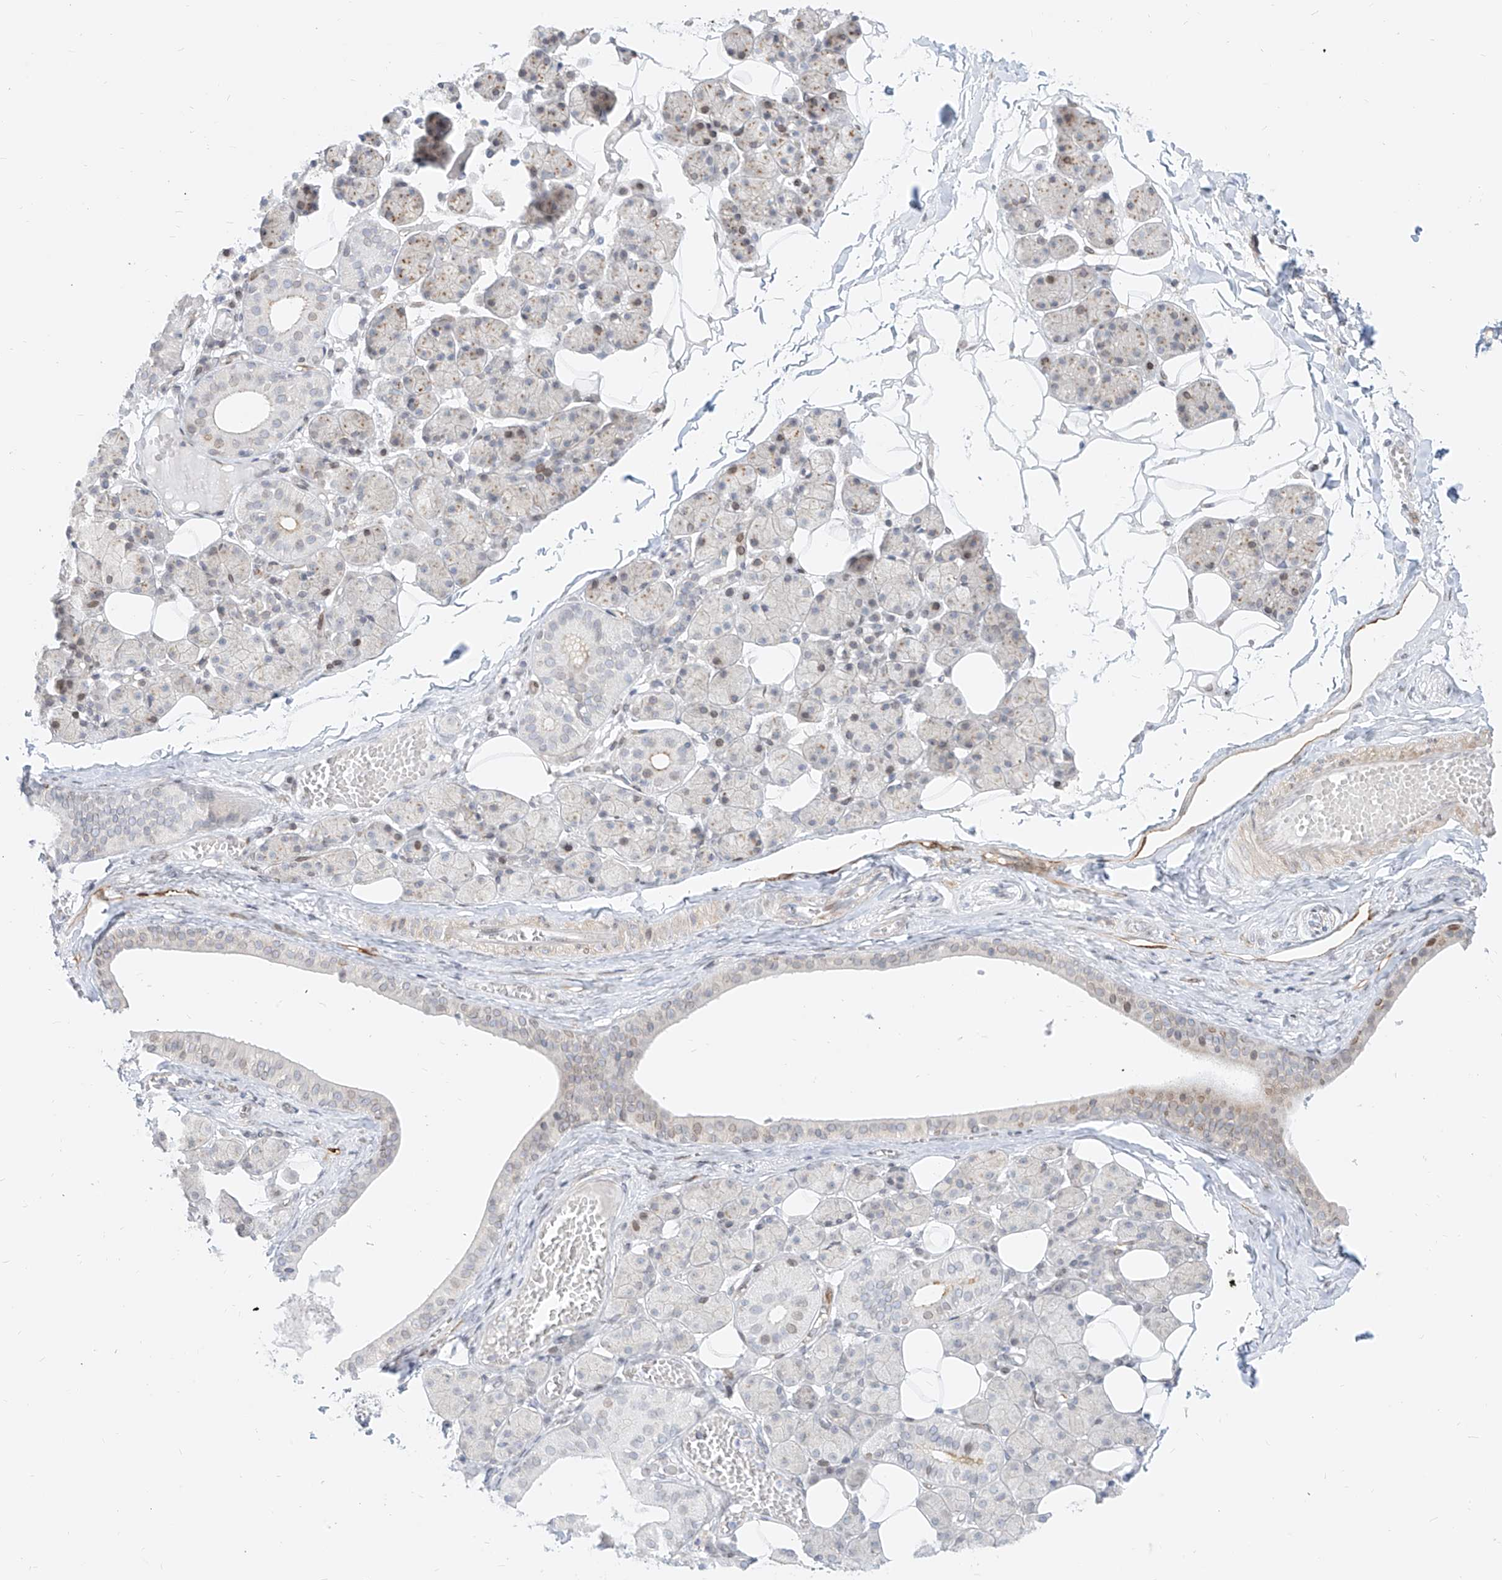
{"staining": {"intensity": "weak", "quantity": "25%-75%", "location": "cytoplasmic/membranous"}, "tissue": "salivary gland", "cell_type": "Glandular cells", "image_type": "normal", "snomed": [{"axis": "morphology", "description": "Normal tissue, NOS"}, {"axis": "topography", "description": "Salivary gland"}], "caption": "Immunohistochemical staining of unremarkable salivary gland demonstrates low levels of weak cytoplasmic/membranous staining in approximately 25%-75% of glandular cells. Using DAB (3,3'-diaminobenzidine) (brown) and hematoxylin (blue) stains, captured at high magnification using brightfield microscopy.", "gene": "NHSL1", "patient": {"sex": "female", "age": 33}}